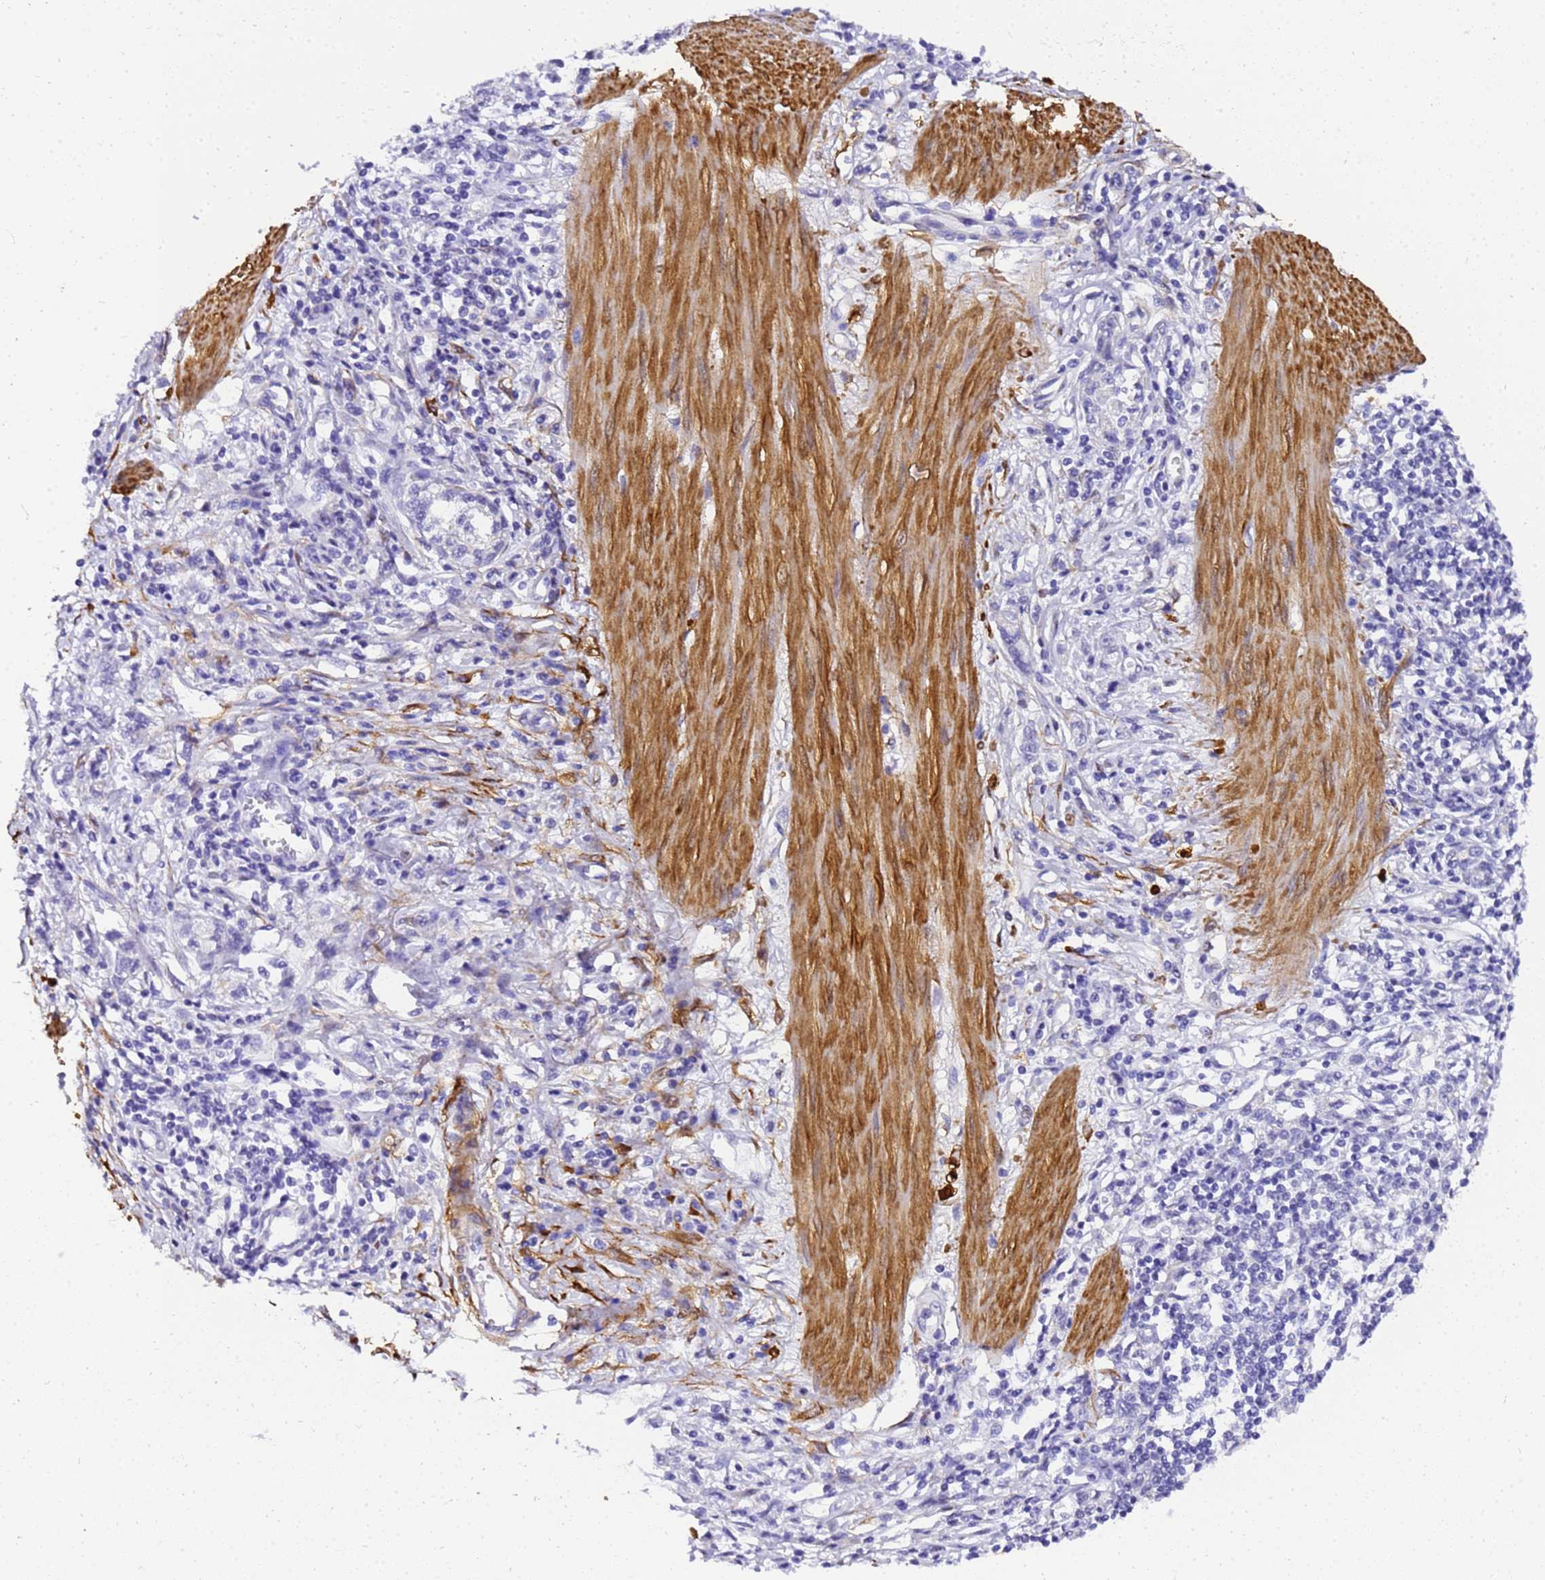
{"staining": {"intensity": "negative", "quantity": "none", "location": "none"}, "tissue": "stomach cancer", "cell_type": "Tumor cells", "image_type": "cancer", "snomed": [{"axis": "morphology", "description": "Adenocarcinoma, NOS"}, {"axis": "topography", "description": "Stomach"}], "caption": "Stomach adenocarcinoma was stained to show a protein in brown. There is no significant positivity in tumor cells. (DAB (3,3'-diaminobenzidine) immunohistochemistry with hematoxylin counter stain).", "gene": "HSPB6", "patient": {"sex": "female", "age": 76}}